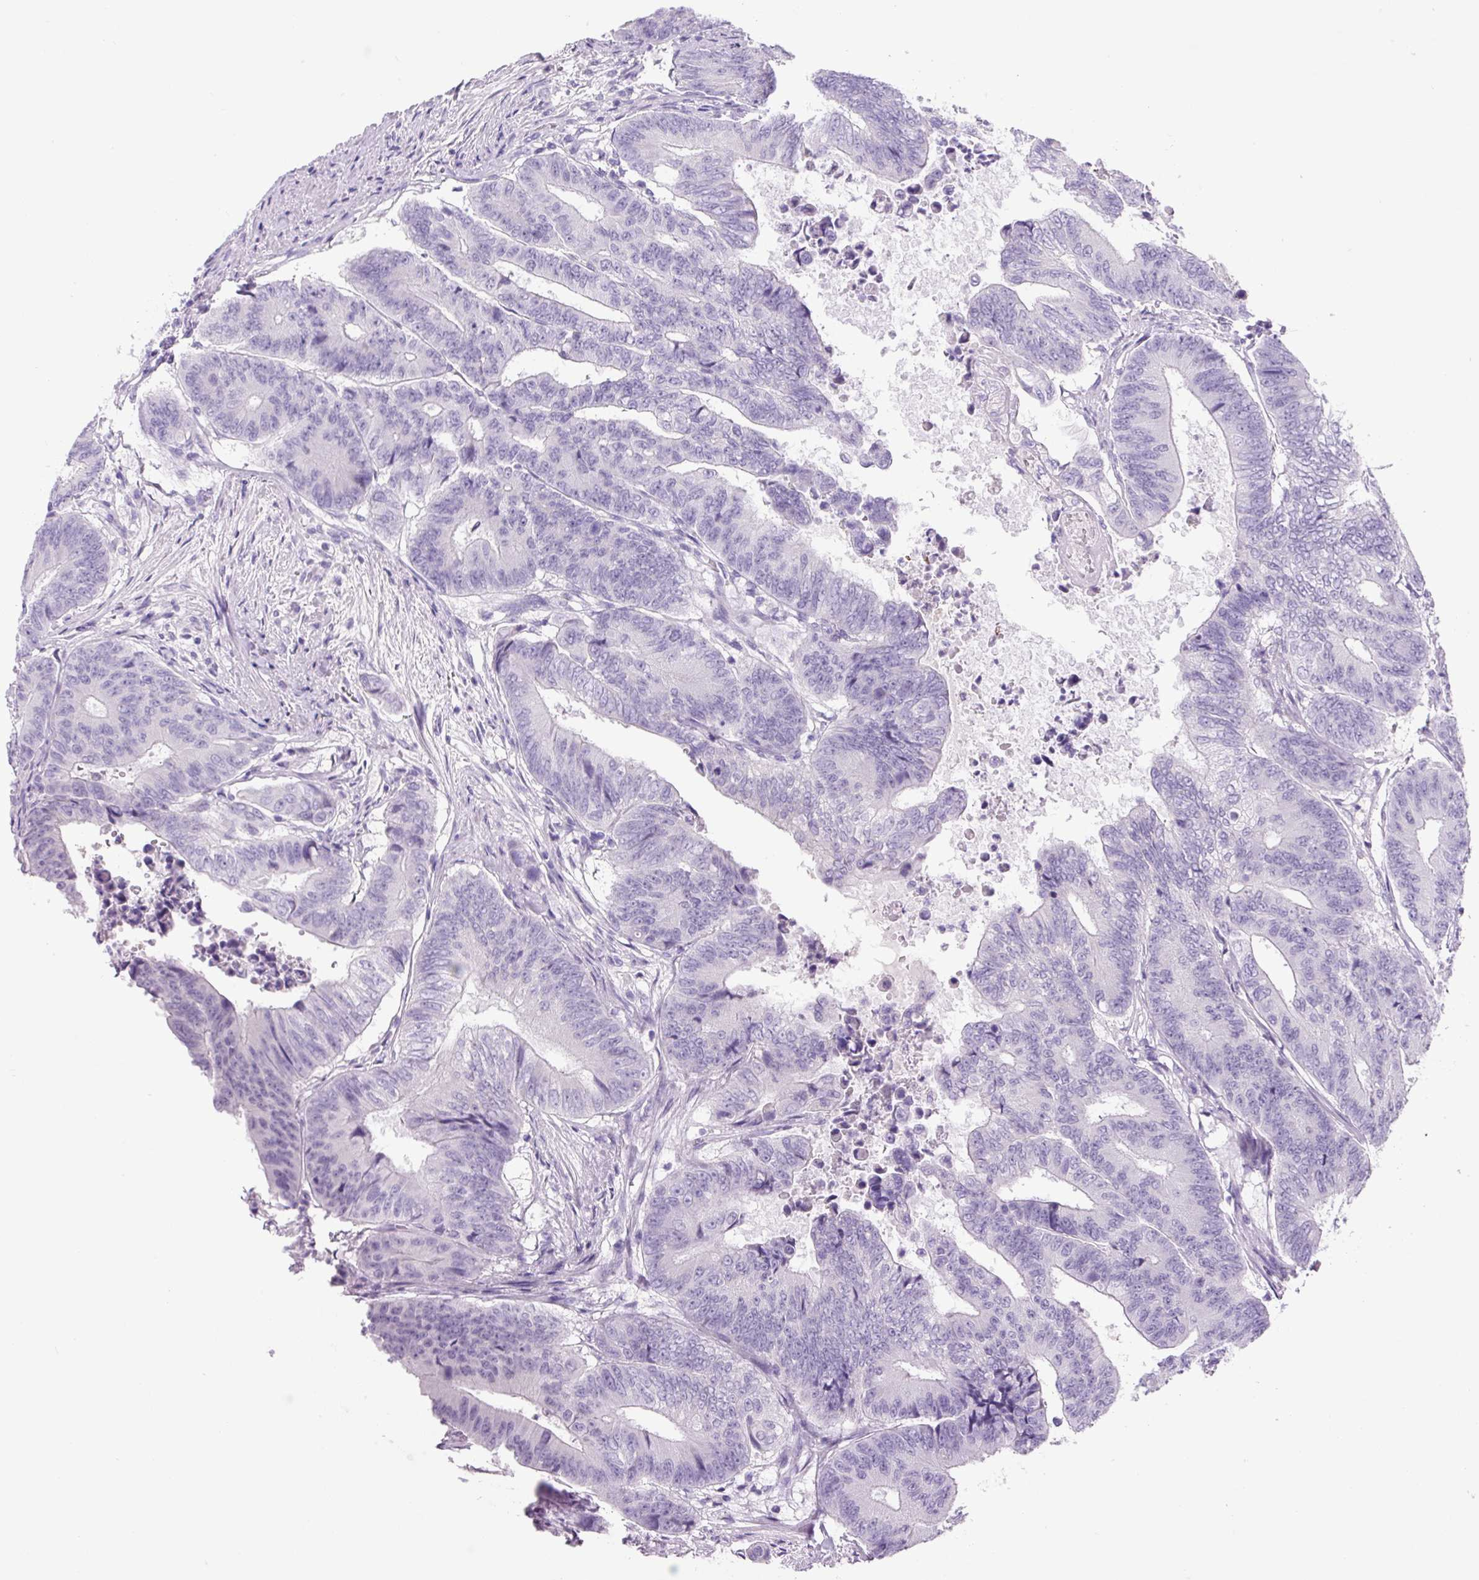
{"staining": {"intensity": "negative", "quantity": "none", "location": "none"}, "tissue": "colorectal cancer", "cell_type": "Tumor cells", "image_type": "cancer", "snomed": [{"axis": "morphology", "description": "Adenocarcinoma, NOS"}, {"axis": "topography", "description": "Colon"}], "caption": "A high-resolution image shows IHC staining of colorectal cancer, which displays no significant positivity in tumor cells.", "gene": "CHGA", "patient": {"sex": "female", "age": 48}}